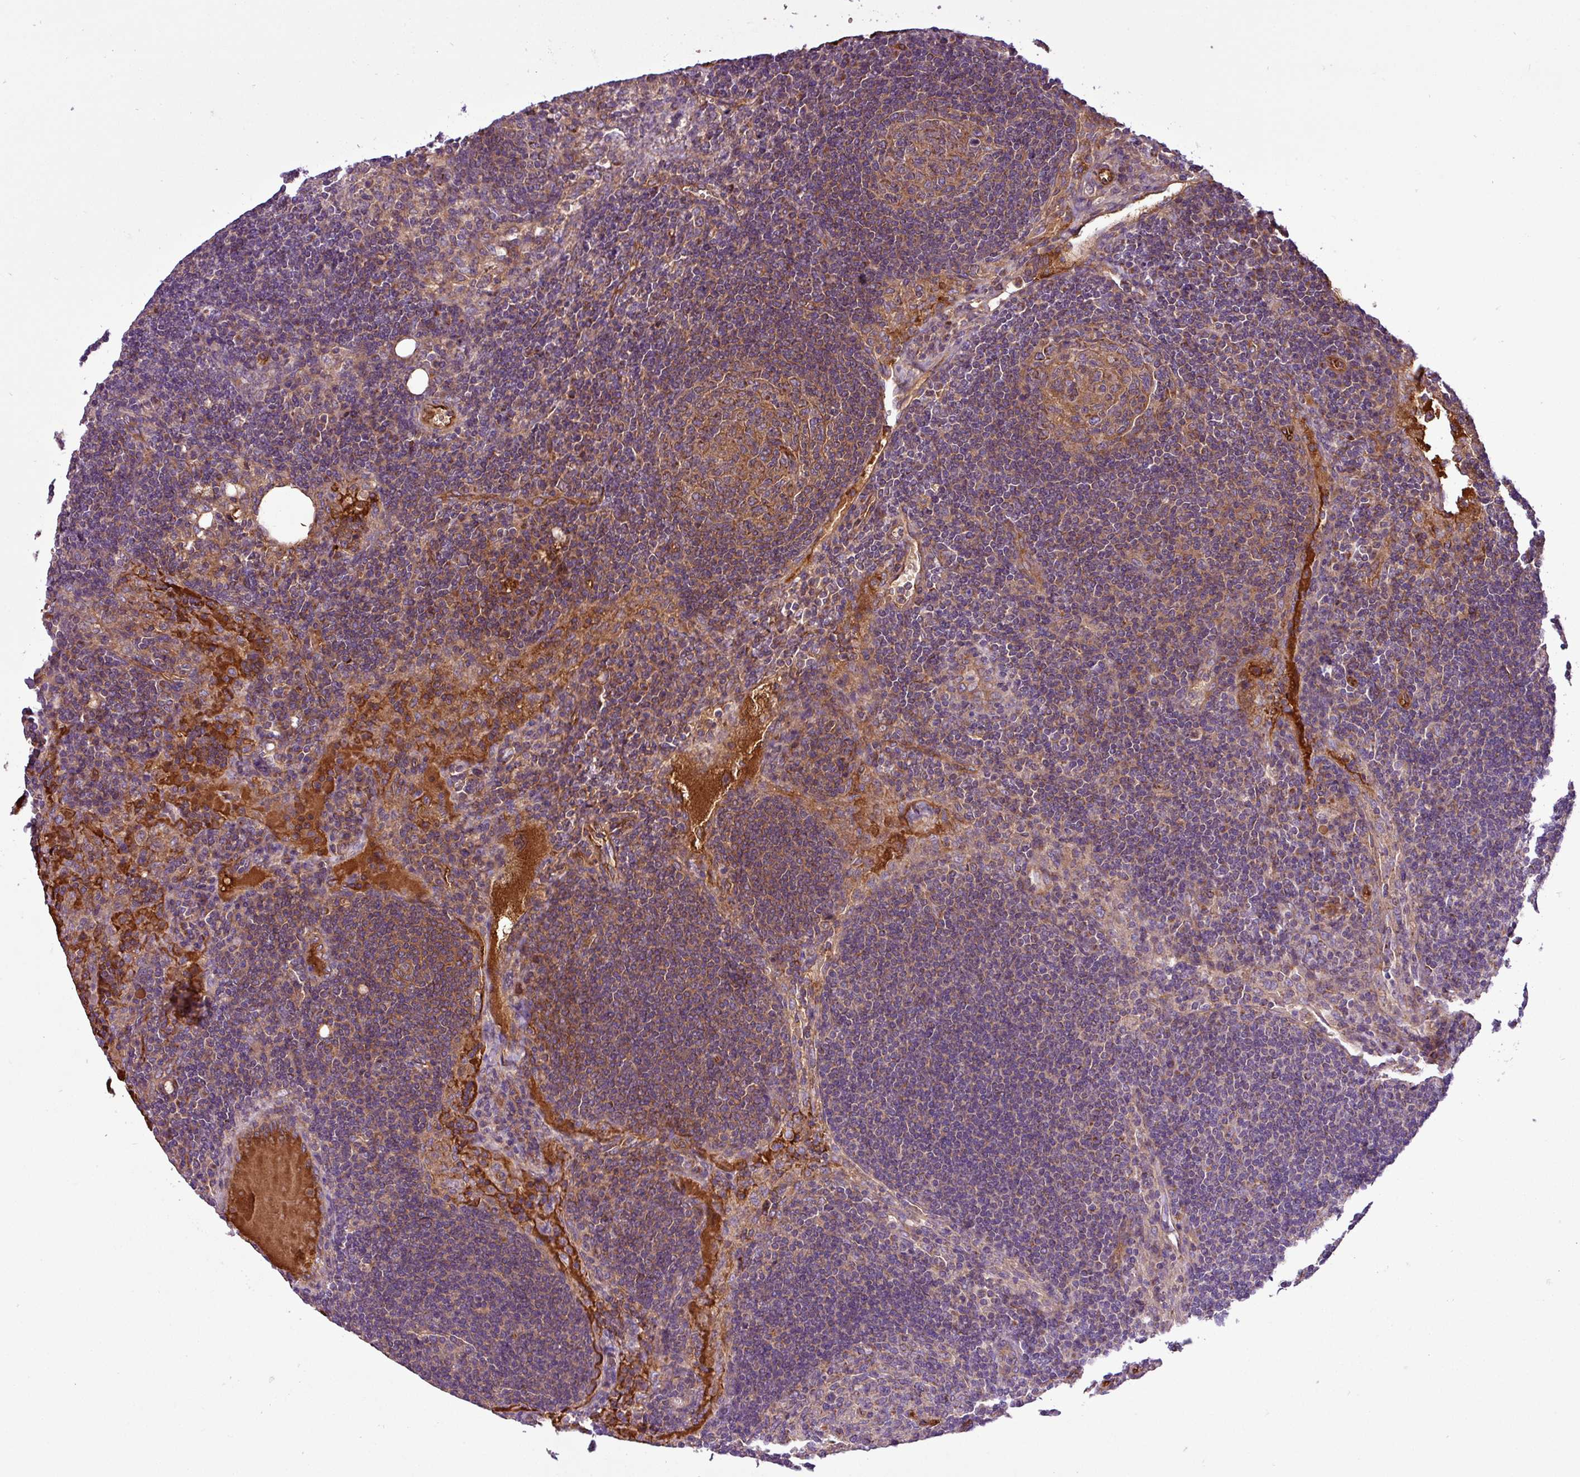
{"staining": {"intensity": "moderate", "quantity": ">75%", "location": "cytoplasmic/membranous"}, "tissue": "lymph node", "cell_type": "Germinal center cells", "image_type": "normal", "snomed": [{"axis": "morphology", "description": "Normal tissue, NOS"}, {"axis": "topography", "description": "Lymph node"}], "caption": "Protein analysis of normal lymph node shows moderate cytoplasmic/membranous staining in approximately >75% of germinal center cells. (Brightfield microscopy of DAB IHC at high magnification).", "gene": "CWH43", "patient": {"sex": "female", "age": 73}}